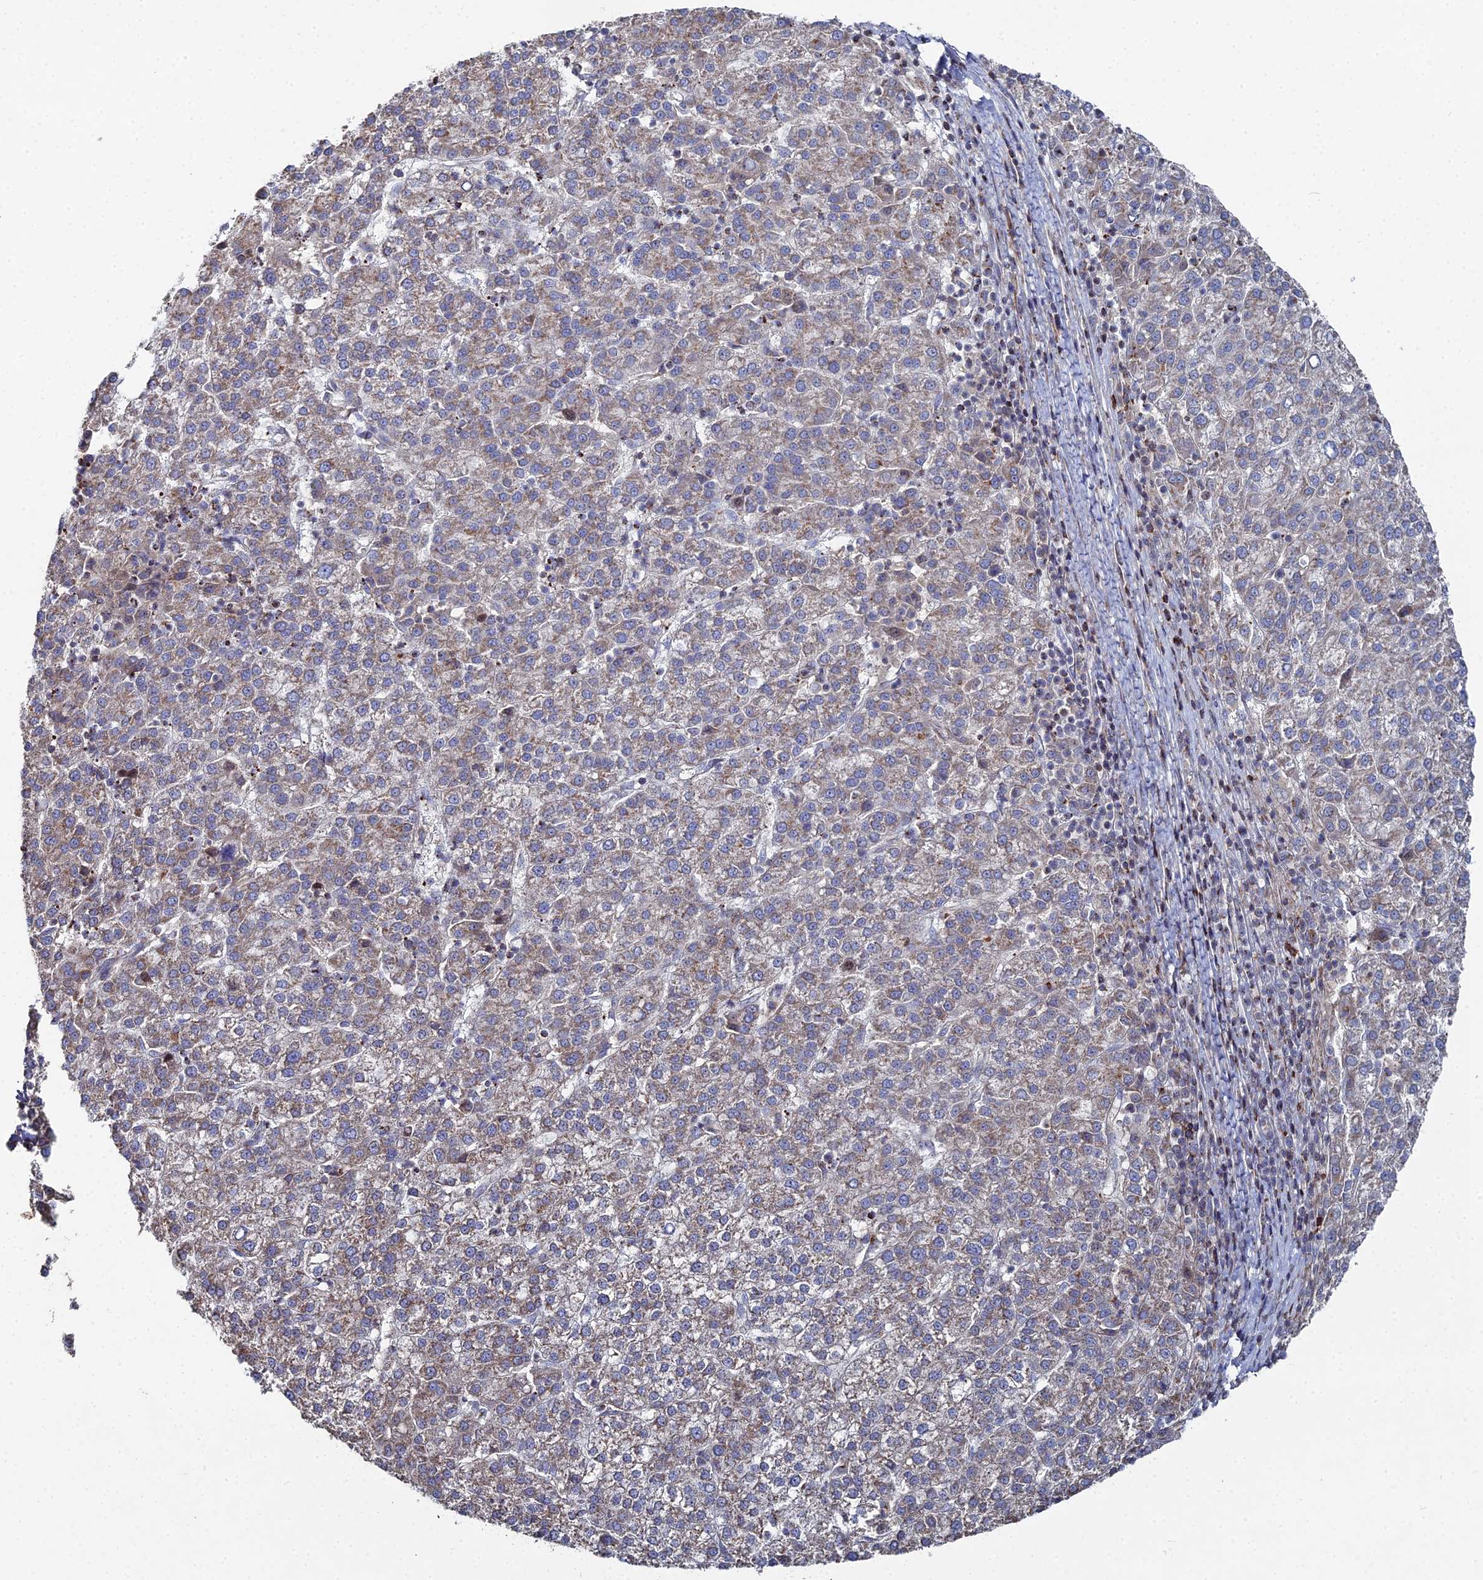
{"staining": {"intensity": "weak", "quantity": ">75%", "location": "cytoplasmic/membranous"}, "tissue": "liver cancer", "cell_type": "Tumor cells", "image_type": "cancer", "snomed": [{"axis": "morphology", "description": "Carcinoma, Hepatocellular, NOS"}, {"axis": "topography", "description": "Liver"}], "caption": "Liver hepatocellular carcinoma stained with immunohistochemistry reveals weak cytoplasmic/membranous positivity in approximately >75% of tumor cells. The staining is performed using DAB (3,3'-diaminobenzidine) brown chromogen to label protein expression. The nuclei are counter-stained blue using hematoxylin.", "gene": "SGMS1", "patient": {"sex": "female", "age": 58}}